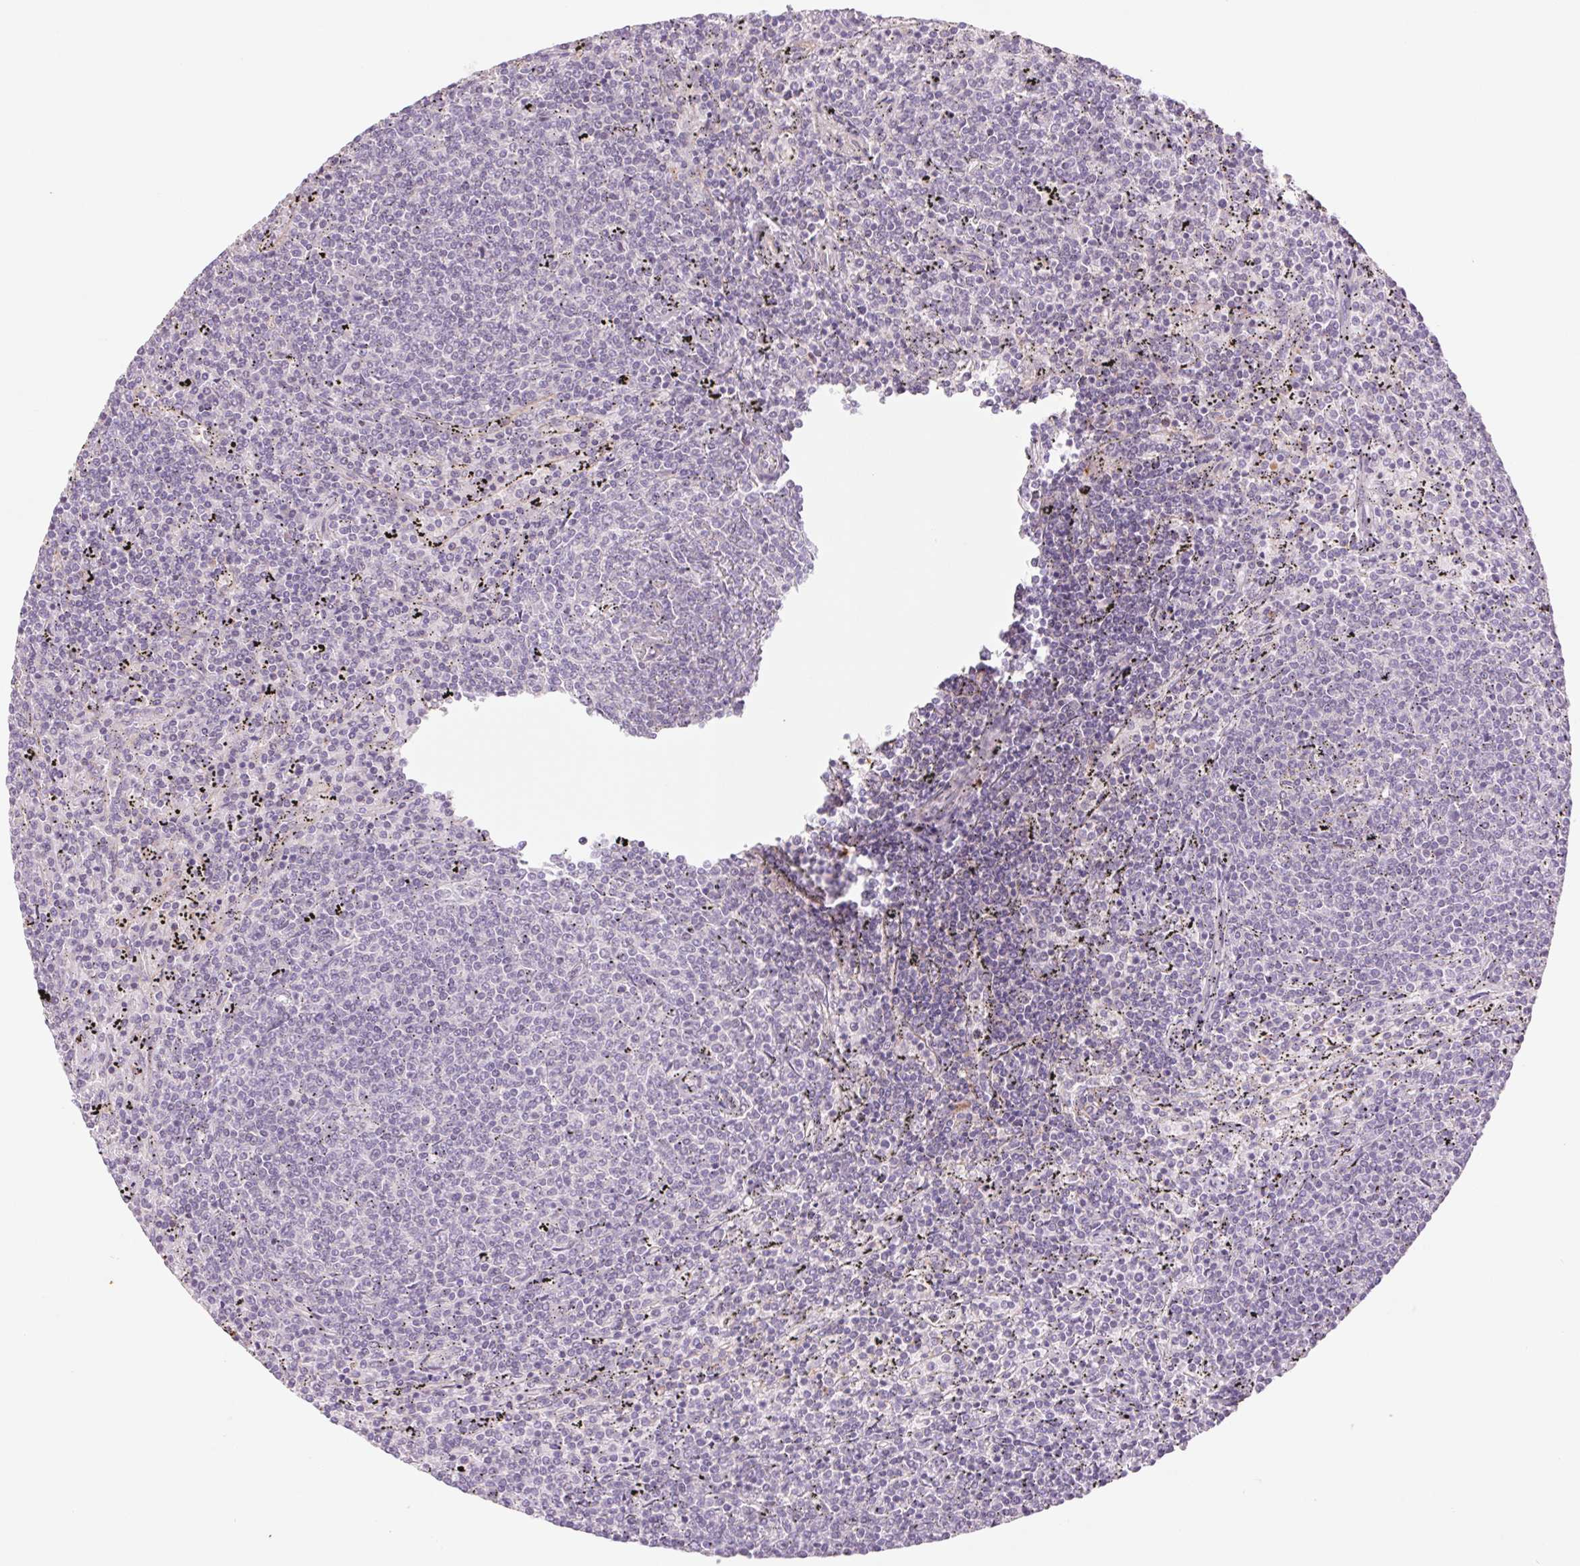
{"staining": {"intensity": "negative", "quantity": "none", "location": "none"}, "tissue": "lymphoma", "cell_type": "Tumor cells", "image_type": "cancer", "snomed": [{"axis": "morphology", "description": "Malignant lymphoma, non-Hodgkin's type, Low grade"}, {"axis": "topography", "description": "Spleen"}], "caption": "There is no significant staining in tumor cells of lymphoma. (IHC, brightfield microscopy, high magnification).", "gene": "KRT1", "patient": {"sex": "female", "age": 50}}